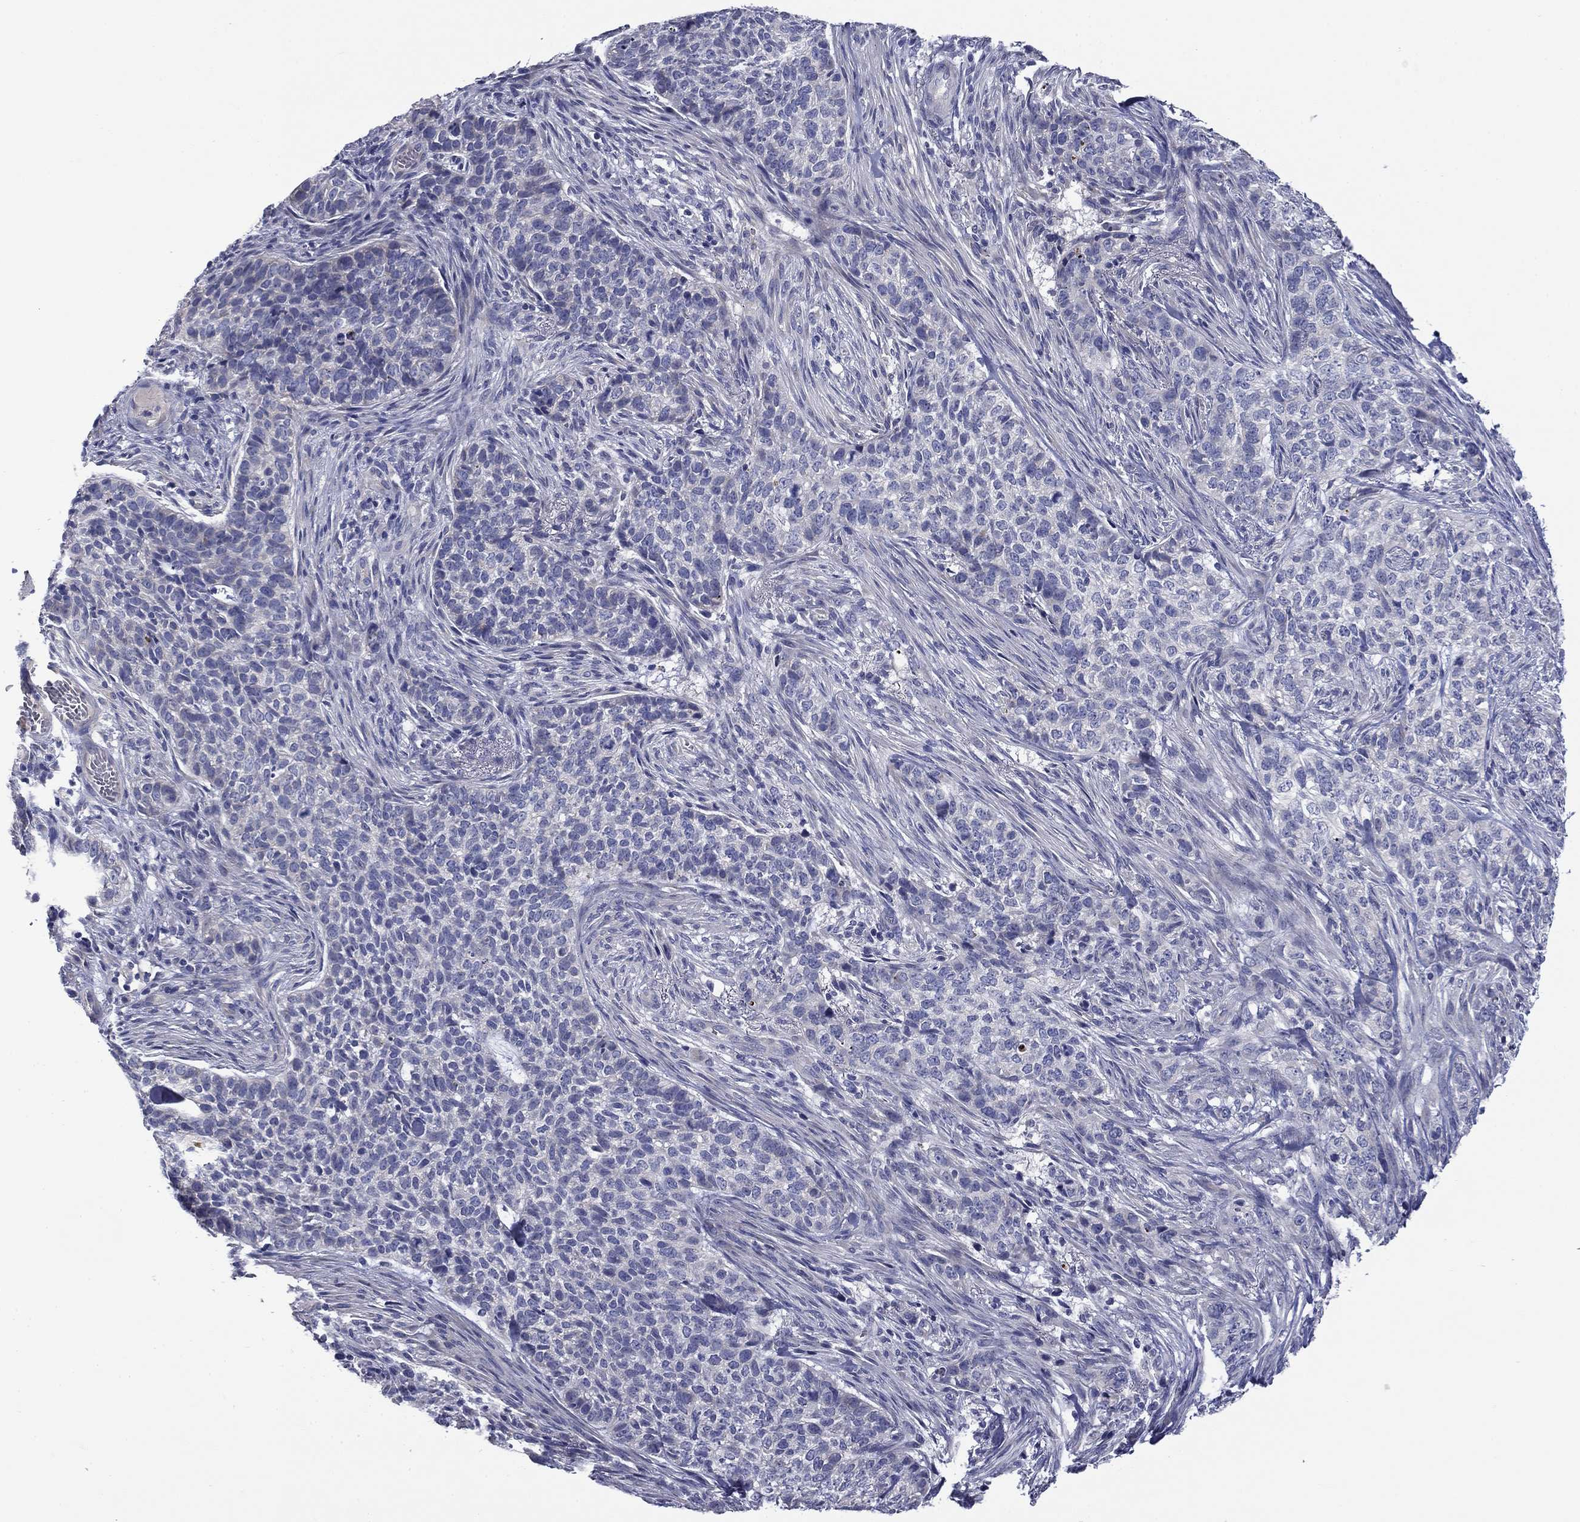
{"staining": {"intensity": "negative", "quantity": "none", "location": "none"}, "tissue": "skin cancer", "cell_type": "Tumor cells", "image_type": "cancer", "snomed": [{"axis": "morphology", "description": "Basal cell carcinoma"}, {"axis": "topography", "description": "Skin"}], "caption": "High power microscopy photomicrograph of an immunohistochemistry micrograph of basal cell carcinoma (skin), revealing no significant positivity in tumor cells.", "gene": "SPATA7", "patient": {"sex": "female", "age": 69}}